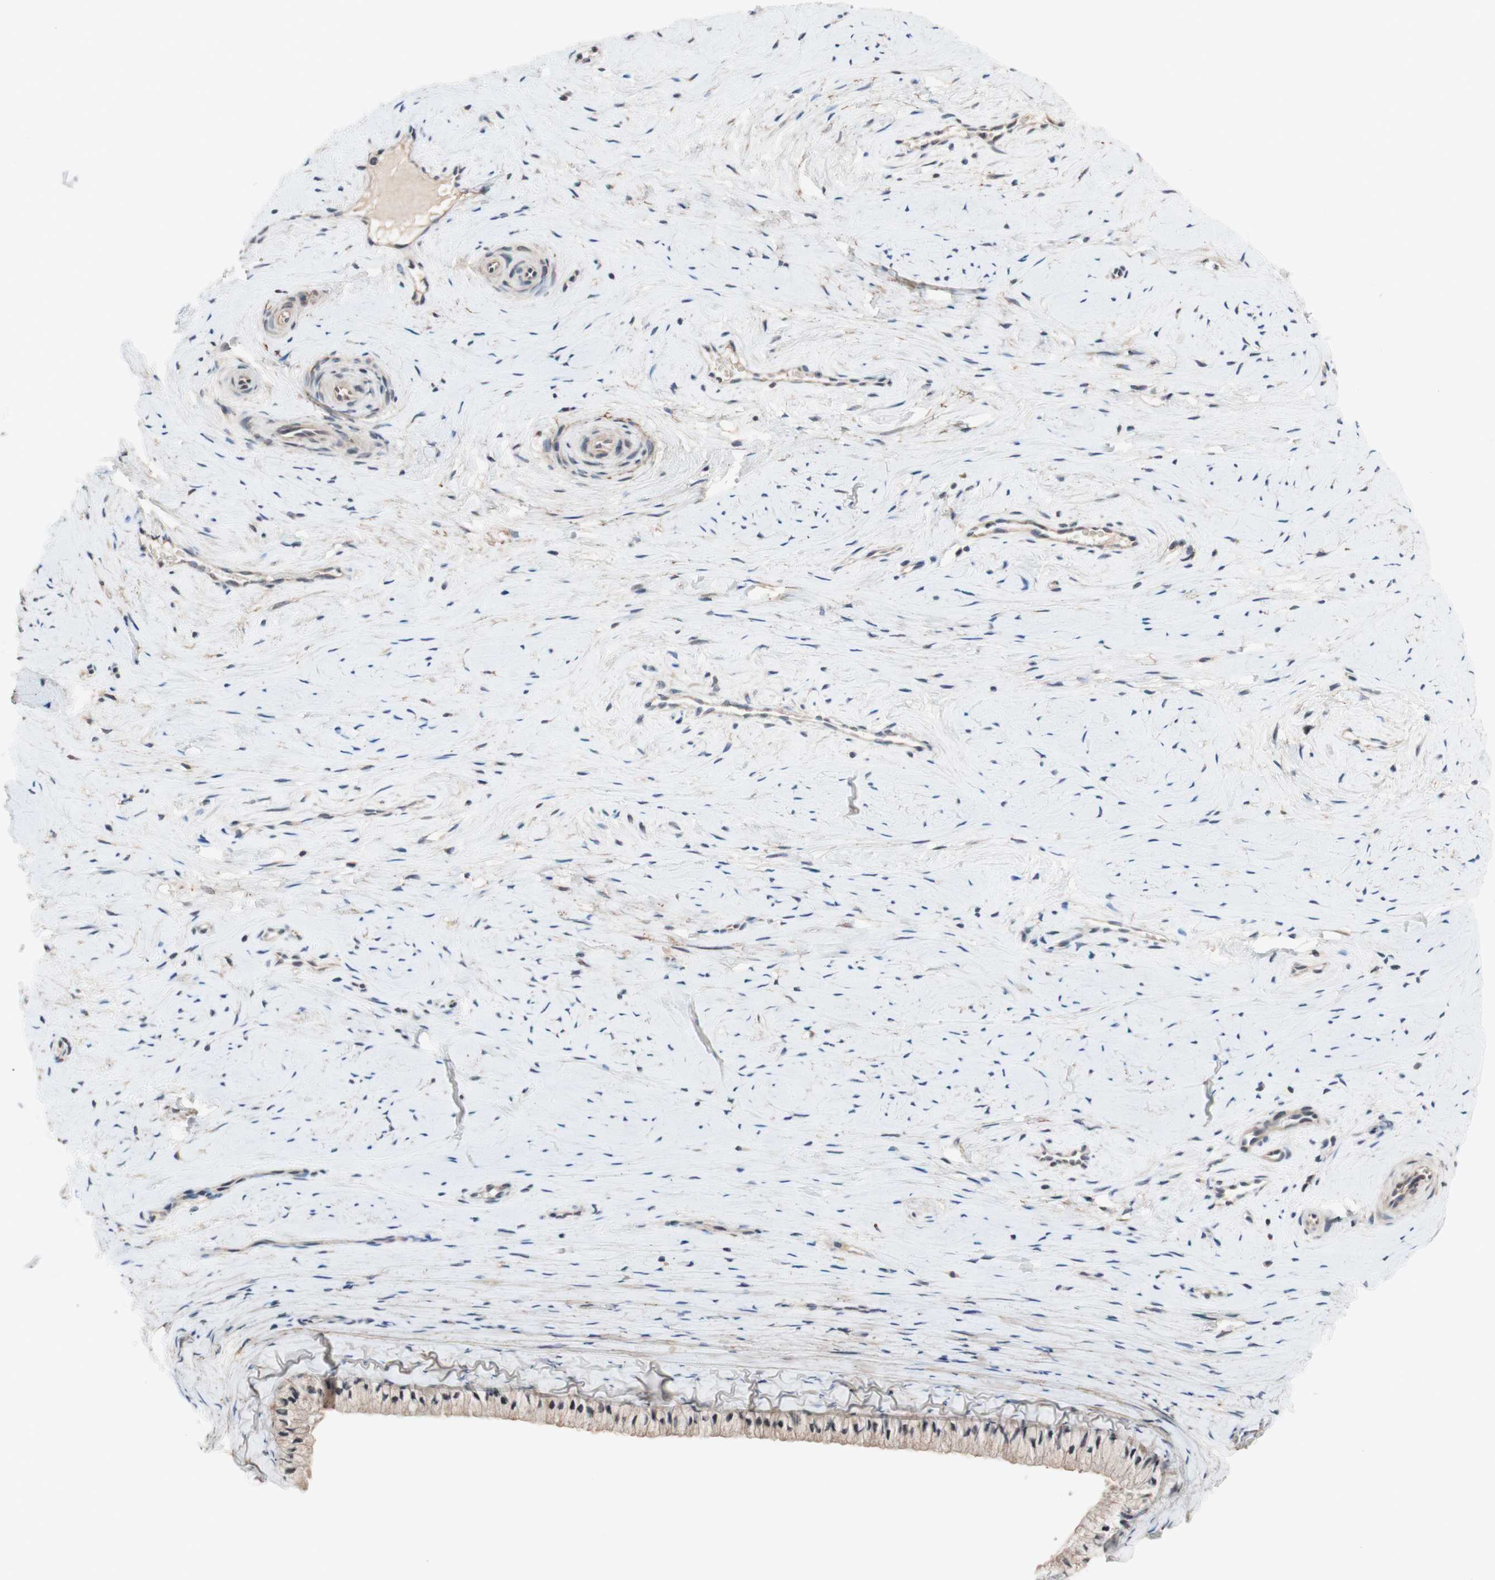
{"staining": {"intensity": "negative", "quantity": "none", "location": "none"}, "tissue": "cervix", "cell_type": "Glandular cells", "image_type": "normal", "snomed": [{"axis": "morphology", "description": "Normal tissue, NOS"}, {"axis": "topography", "description": "Cervix"}], "caption": "Immunohistochemical staining of unremarkable human cervix displays no significant expression in glandular cells. (Immunohistochemistry (ihc), brightfield microscopy, high magnification).", "gene": "CD55", "patient": {"sex": "female", "age": 39}}